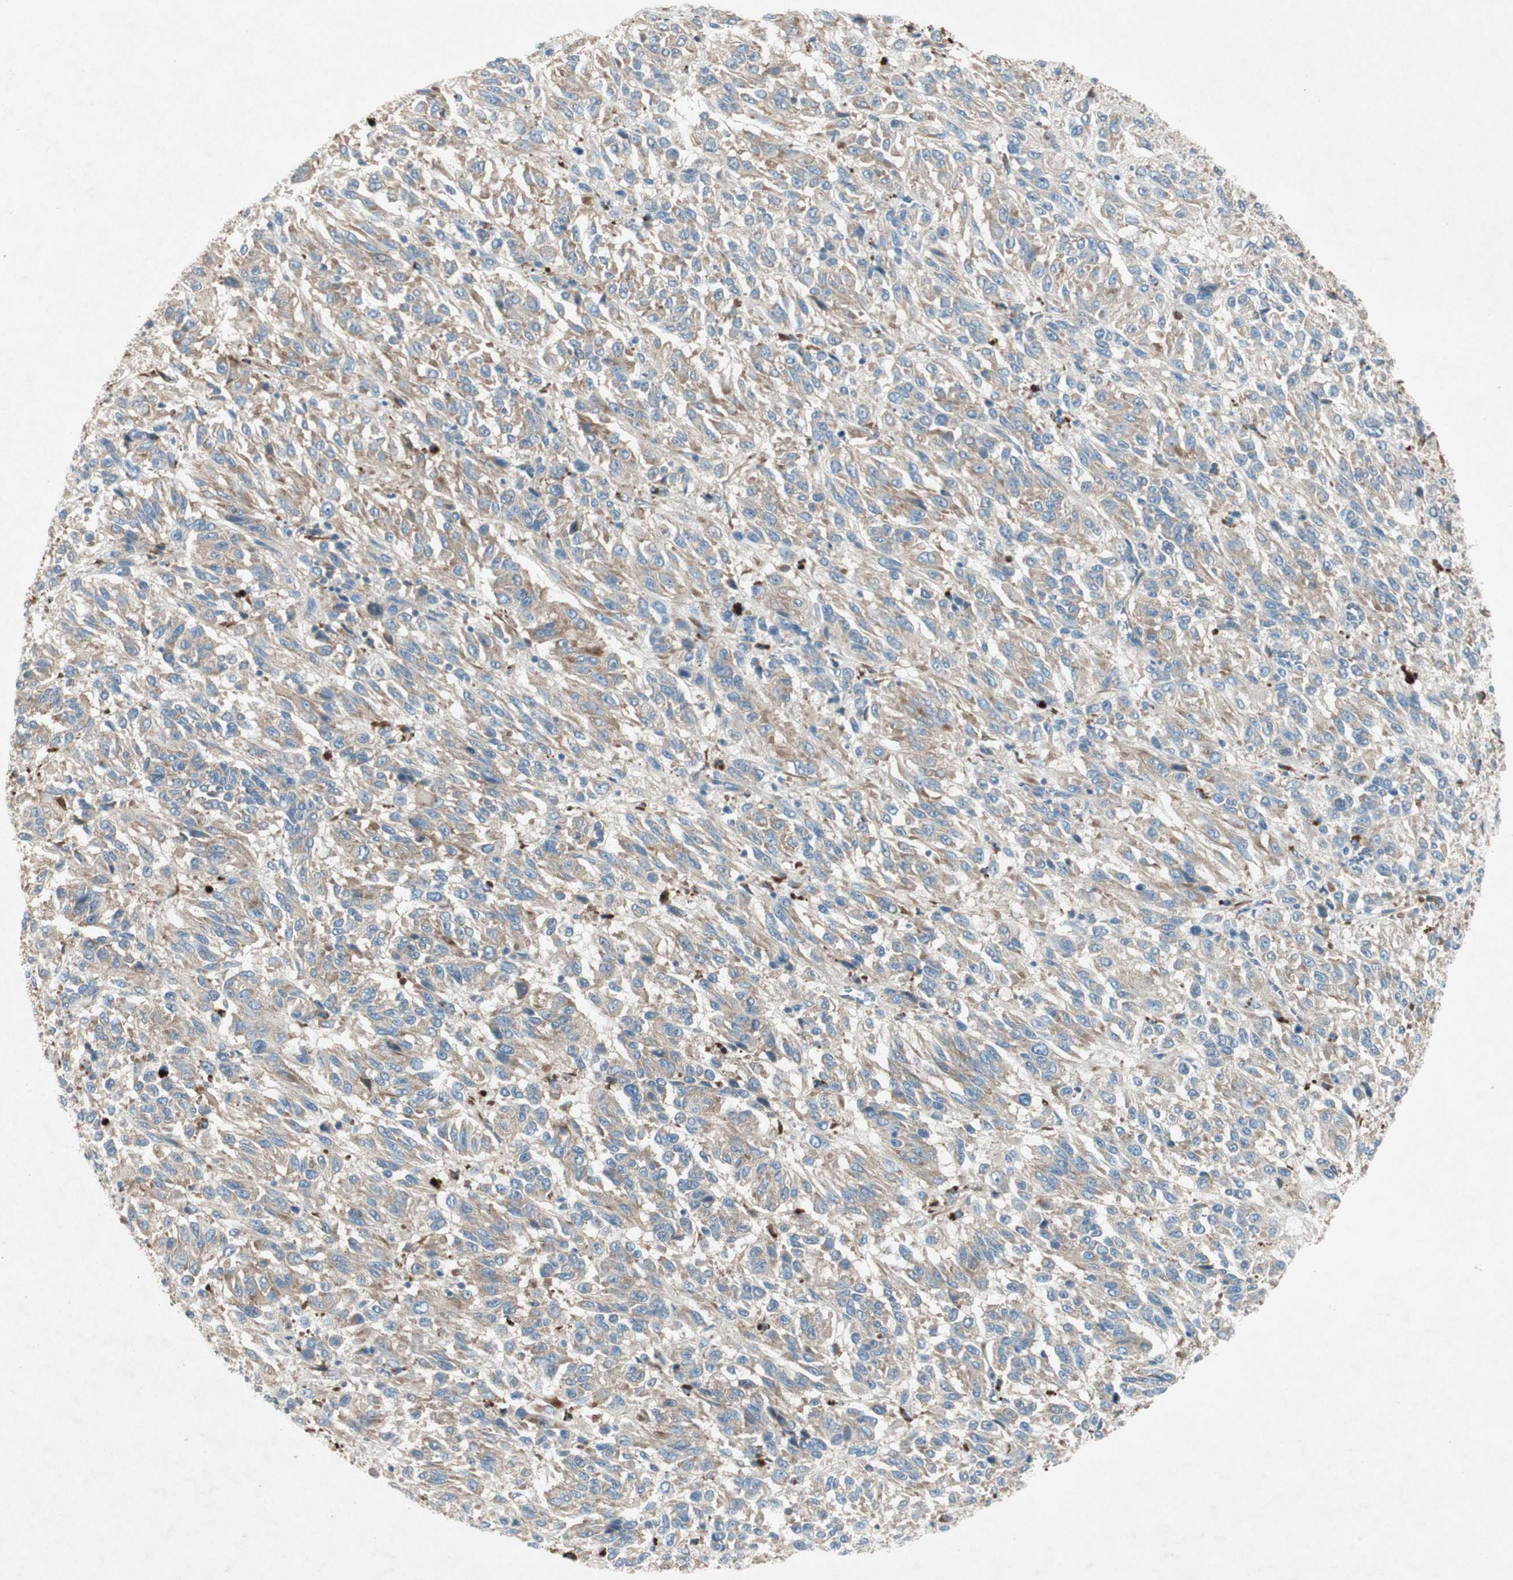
{"staining": {"intensity": "moderate", "quantity": ">75%", "location": "cytoplasmic/membranous"}, "tissue": "melanoma", "cell_type": "Tumor cells", "image_type": "cancer", "snomed": [{"axis": "morphology", "description": "Malignant melanoma, Metastatic site"}, {"axis": "topography", "description": "Lung"}], "caption": "Immunohistochemical staining of malignant melanoma (metastatic site) reveals medium levels of moderate cytoplasmic/membranous protein expression in approximately >75% of tumor cells.", "gene": "RPL23", "patient": {"sex": "male", "age": 64}}